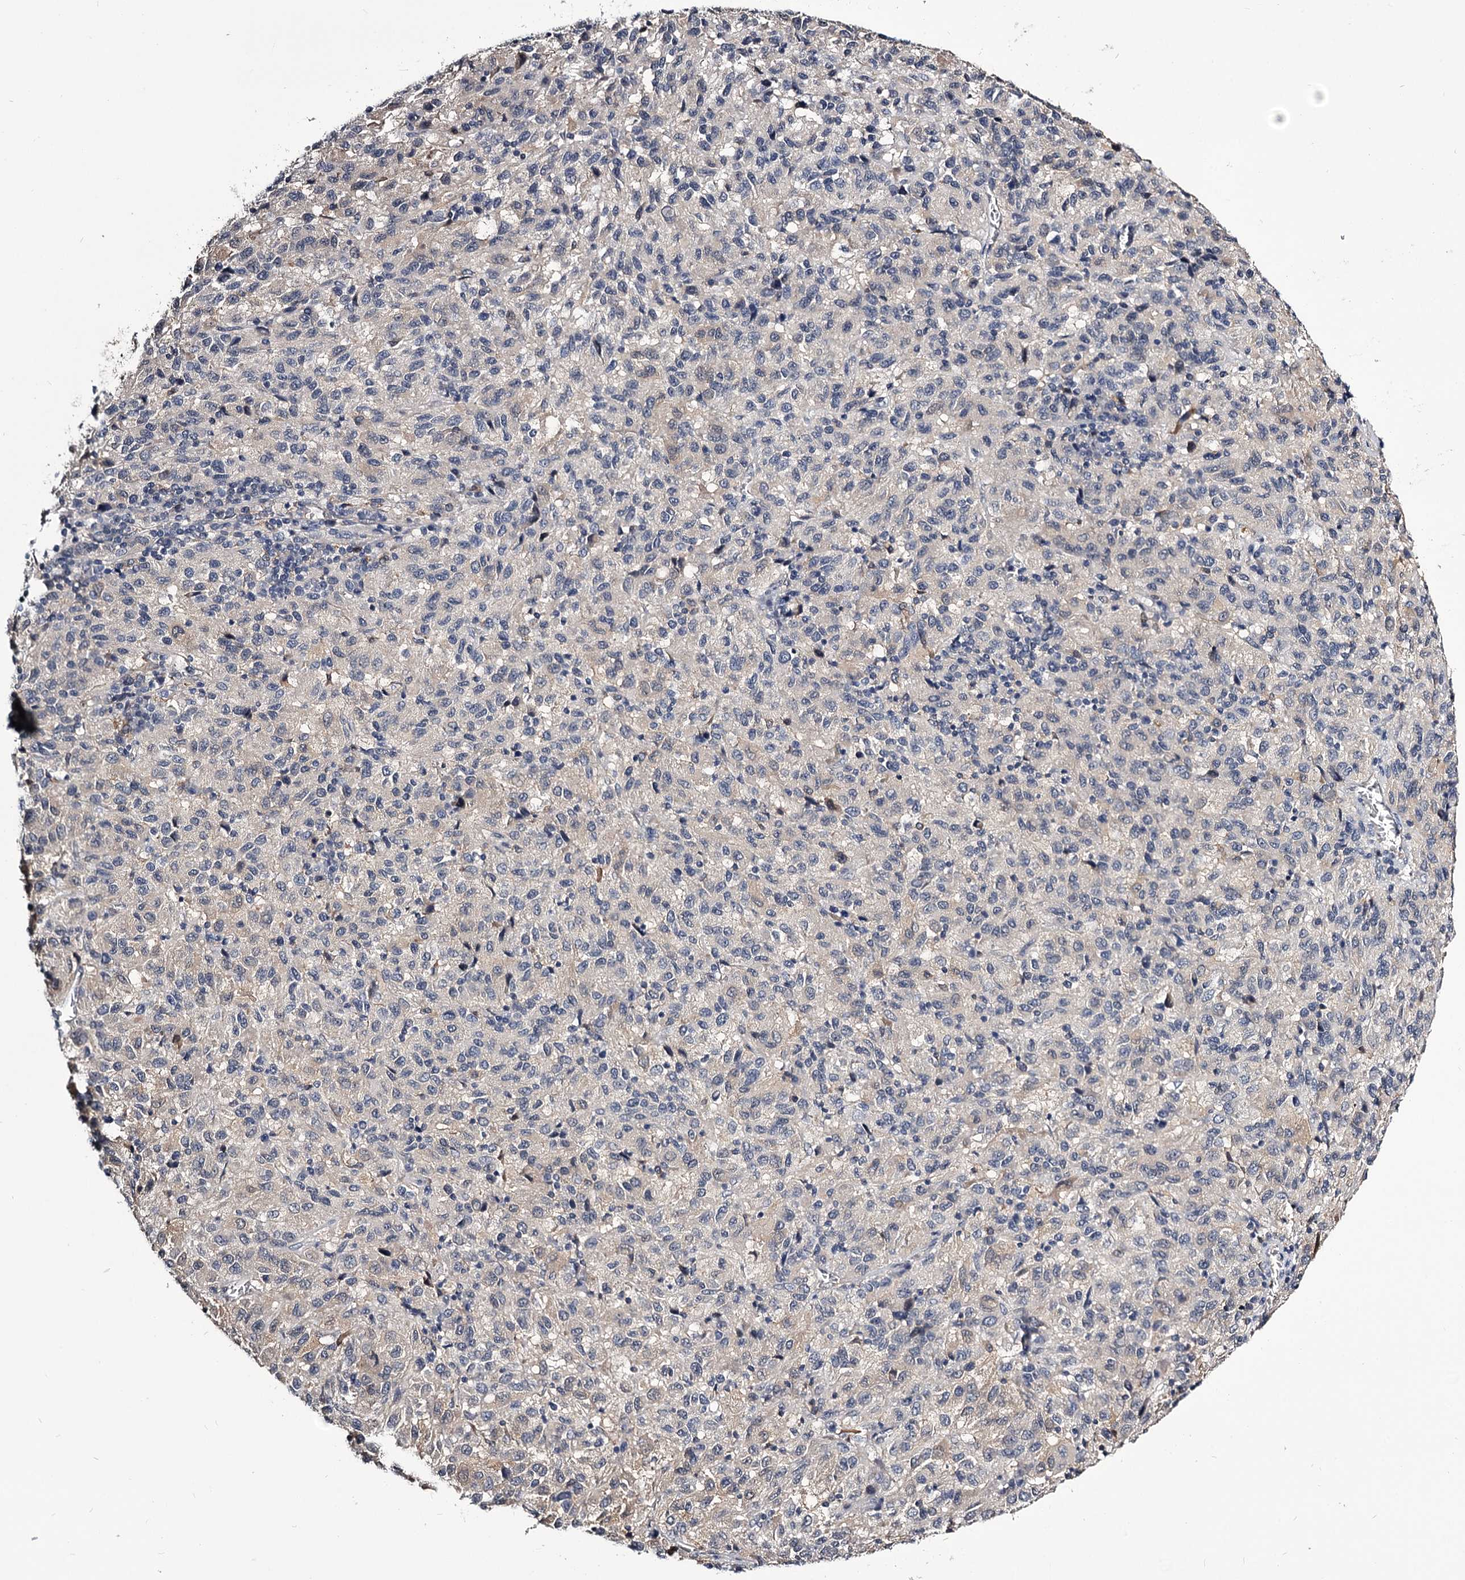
{"staining": {"intensity": "weak", "quantity": "<25%", "location": "cytoplasmic/membranous"}, "tissue": "melanoma", "cell_type": "Tumor cells", "image_type": "cancer", "snomed": [{"axis": "morphology", "description": "Malignant melanoma, Metastatic site"}, {"axis": "topography", "description": "Lung"}], "caption": "Image shows no protein staining in tumor cells of malignant melanoma (metastatic site) tissue.", "gene": "GSTO1", "patient": {"sex": "male", "age": 64}}